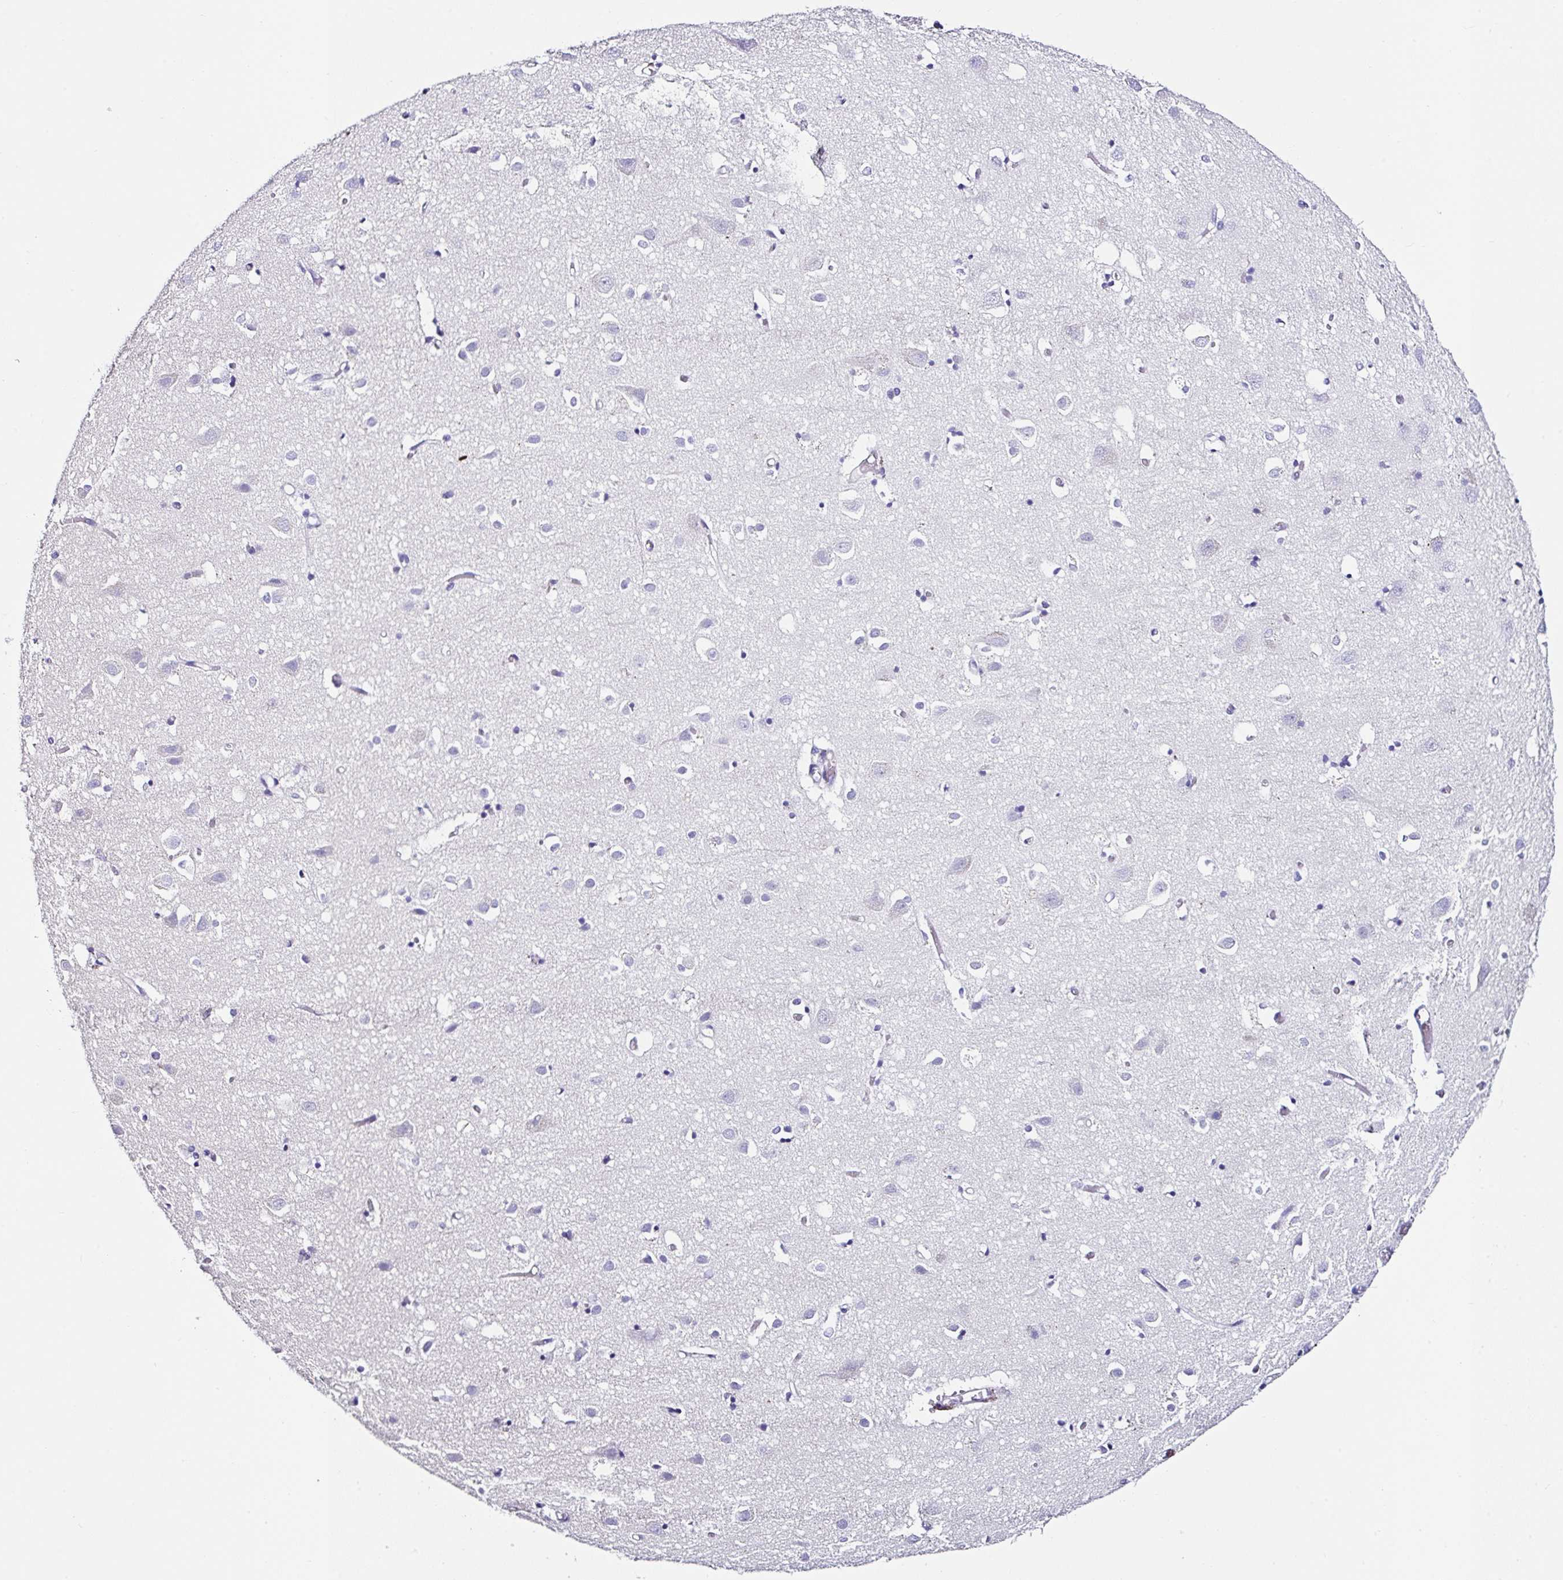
{"staining": {"intensity": "negative", "quantity": "none", "location": "none"}, "tissue": "cerebral cortex", "cell_type": "Endothelial cells", "image_type": "normal", "snomed": [{"axis": "morphology", "description": "Normal tissue, NOS"}, {"axis": "topography", "description": "Cerebral cortex"}], "caption": "A photomicrograph of human cerebral cortex is negative for staining in endothelial cells.", "gene": "TMPRSS11E", "patient": {"sex": "male", "age": 70}}